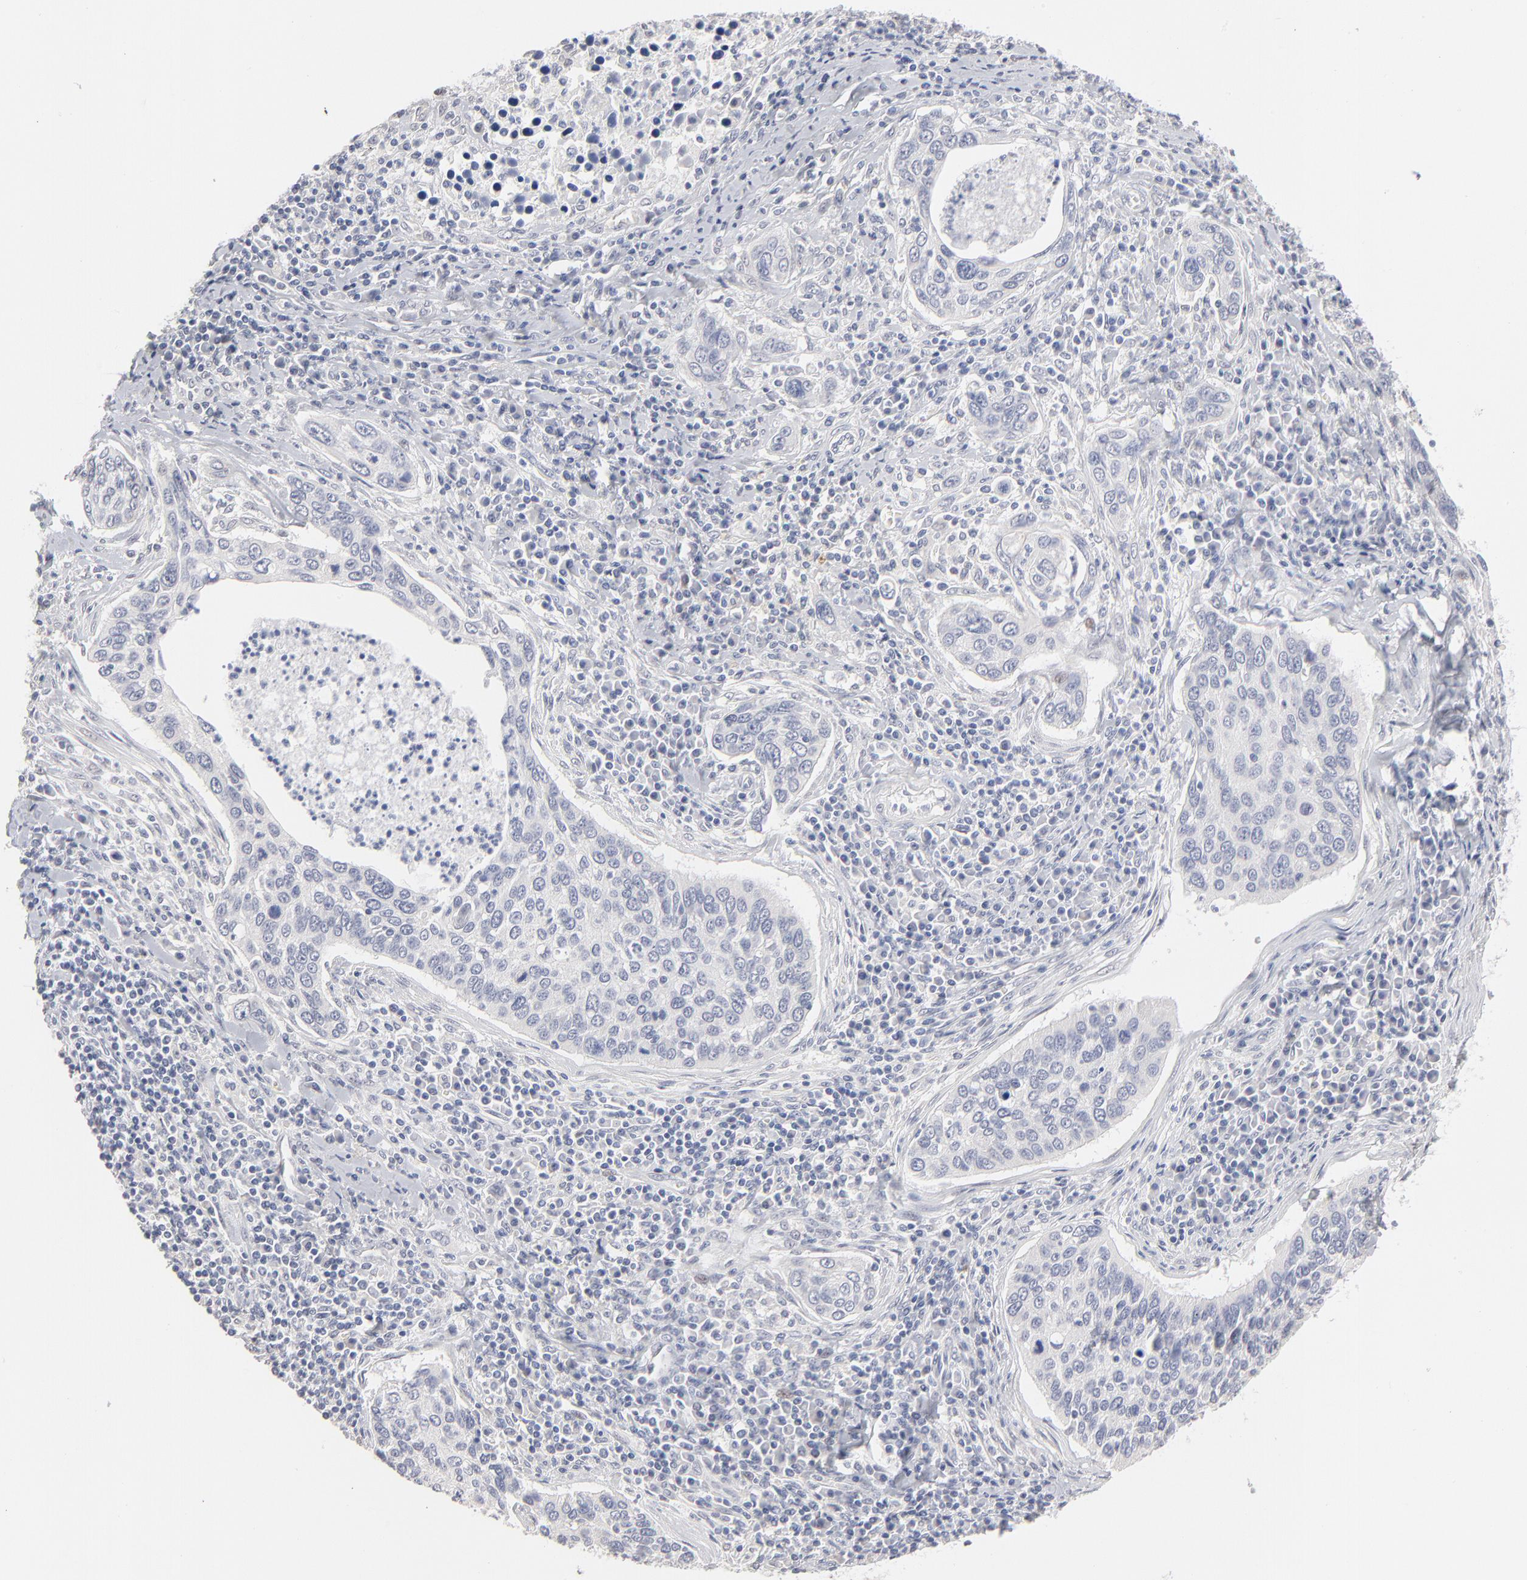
{"staining": {"intensity": "negative", "quantity": "none", "location": "none"}, "tissue": "cervical cancer", "cell_type": "Tumor cells", "image_type": "cancer", "snomed": [{"axis": "morphology", "description": "Squamous cell carcinoma, NOS"}, {"axis": "topography", "description": "Cervix"}], "caption": "There is no significant expression in tumor cells of cervical squamous cell carcinoma.", "gene": "RBM3", "patient": {"sex": "female", "age": 53}}